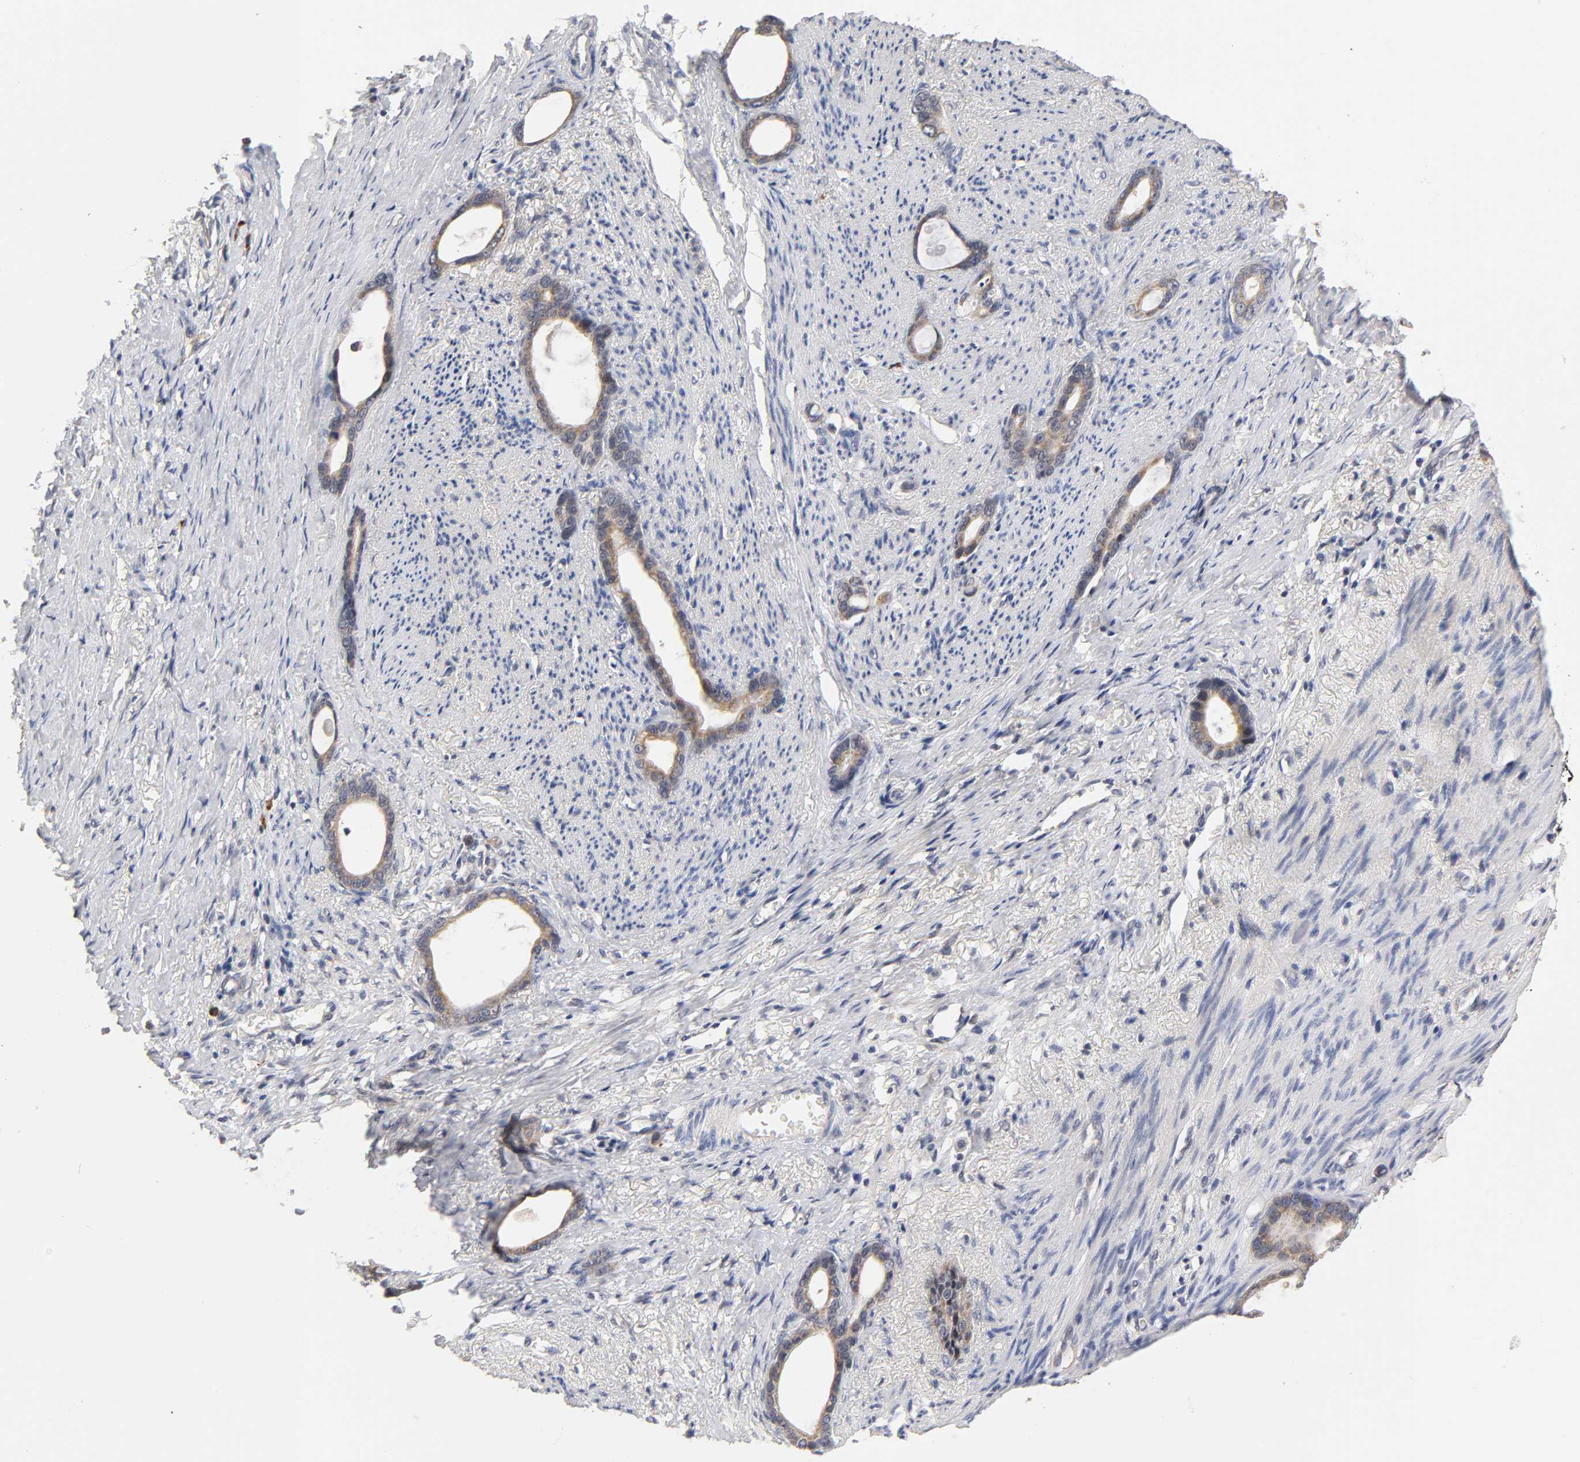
{"staining": {"intensity": "moderate", "quantity": ">75%", "location": "cytoplasmic/membranous"}, "tissue": "stomach cancer", "cell_type": "Tumor cells", "image_type": "cancer", "snomed": [{"axis": "morphology", "description": "Adenocarcinoma, NOS"}, {"axis": "topography", "description": "Stomach"}], "caption": "DAB (3,3'-diaminobenzidine) immunohistochemical staining of stomach cancer (adenocarcinoma) exhibits moderate cytoplasmic/membranous protein expression in approximately >75% of tumor cells.", "gene": "GSTZ1", "patient": {"sex": "female", "age": 75}}